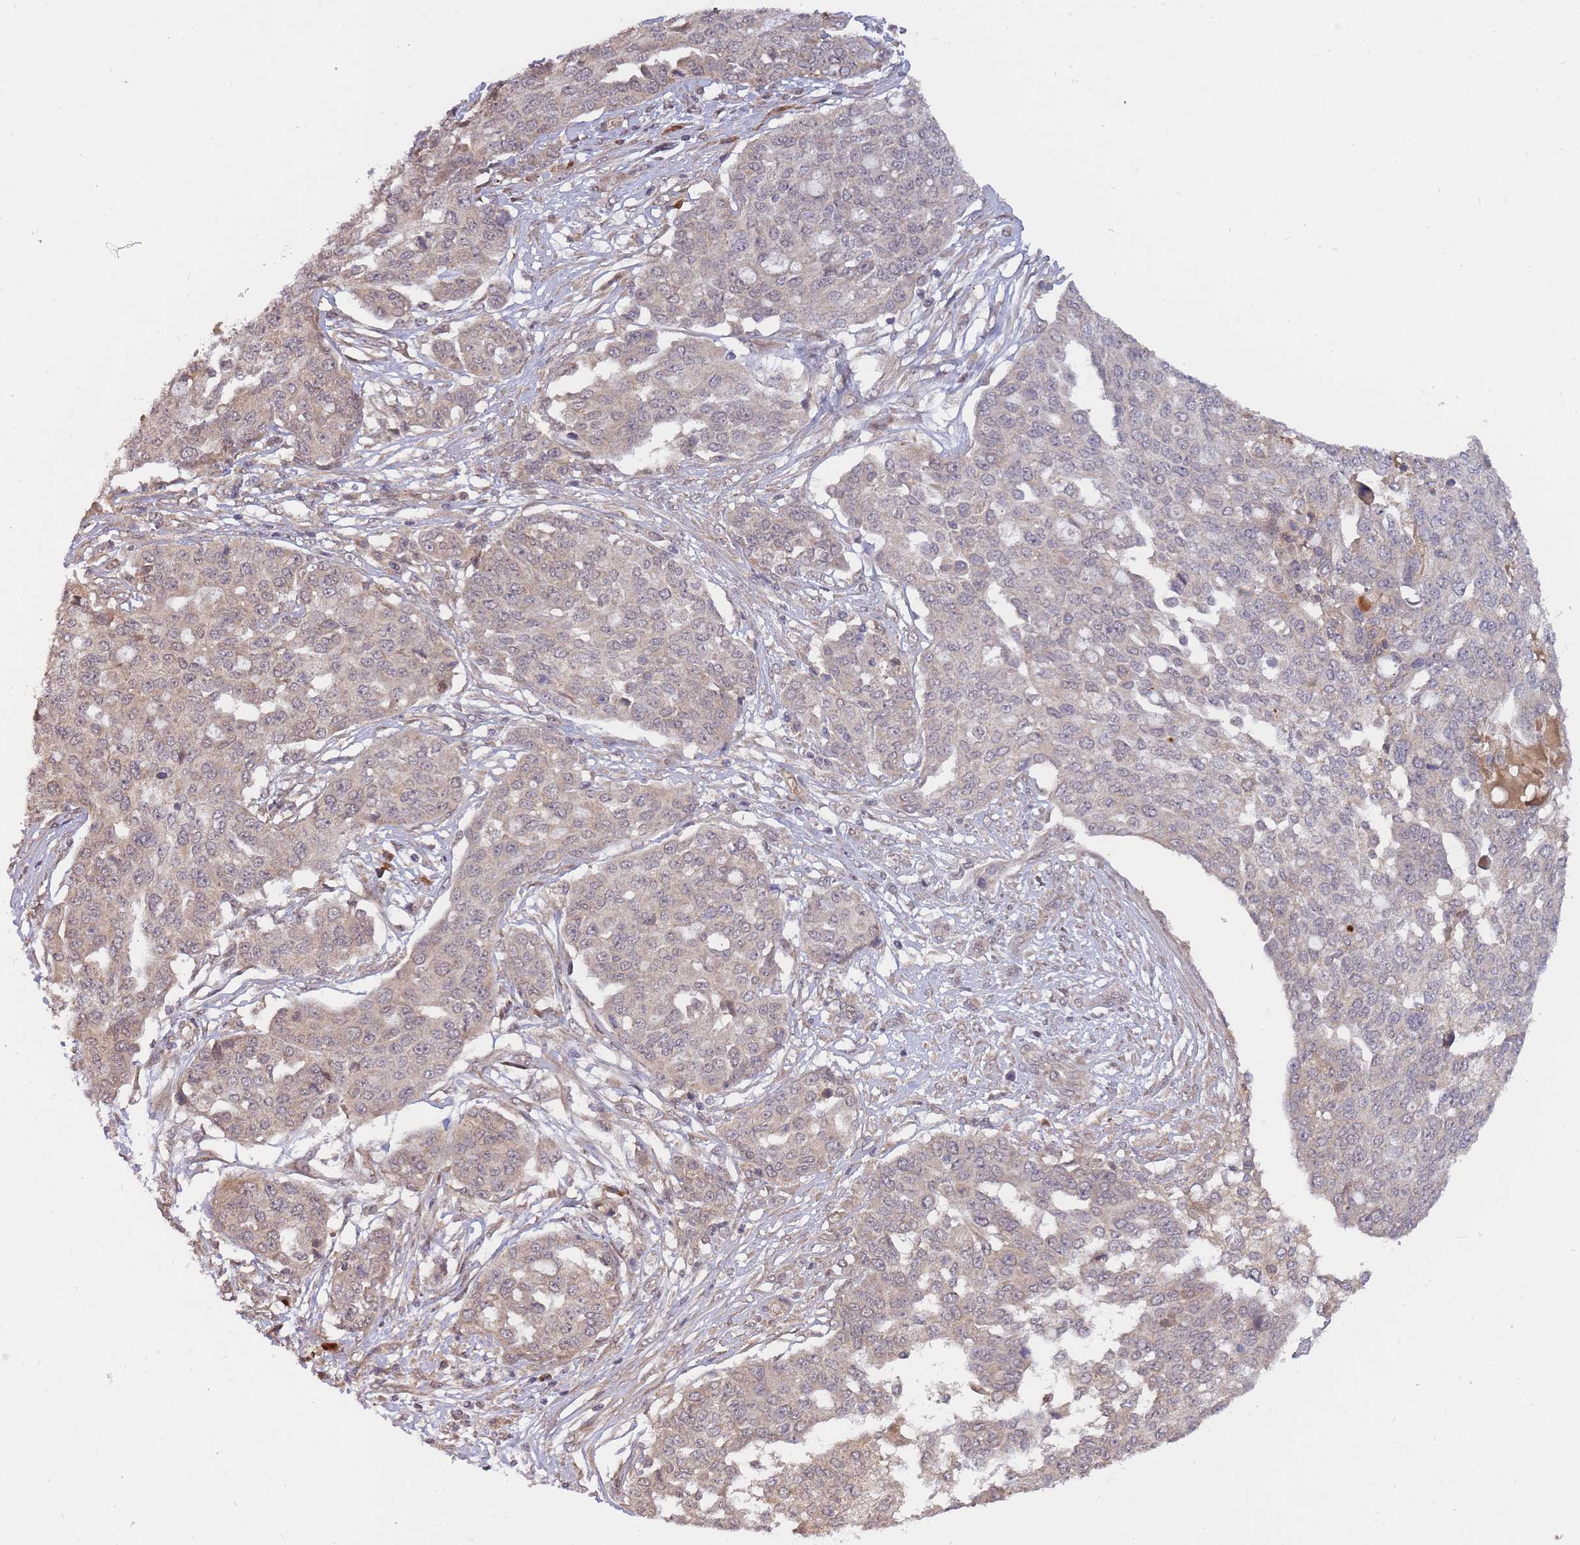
{"staining": {"intensity": "weak", "quantity": "25%-75%", "location": "cytoplasmic/membranous"}, "tissue": "ovarian cancer", "cell_type": "Tumor cells", "image_type": "cancer", "snomed": [{"axis": "morphology", "description": "Cystadenocarcinoma, serous, NOS"}, {"axis": "topography", "description": "Soft tissue"}, {"axis": "topography", "description": "Ovary"}], "caption": "Protein staining by immunohistochemistry (IHC) reveals weak cytoplasmic/membranous expression in about 25%-75% of tumor cells in ovarian cancer (serous cystadenocarcinoma). (DAB IHC, brown staining for protein, blue staining for nuclei).", "gene": "SMC6", "patient": {"sex": "female", "age": 57}}